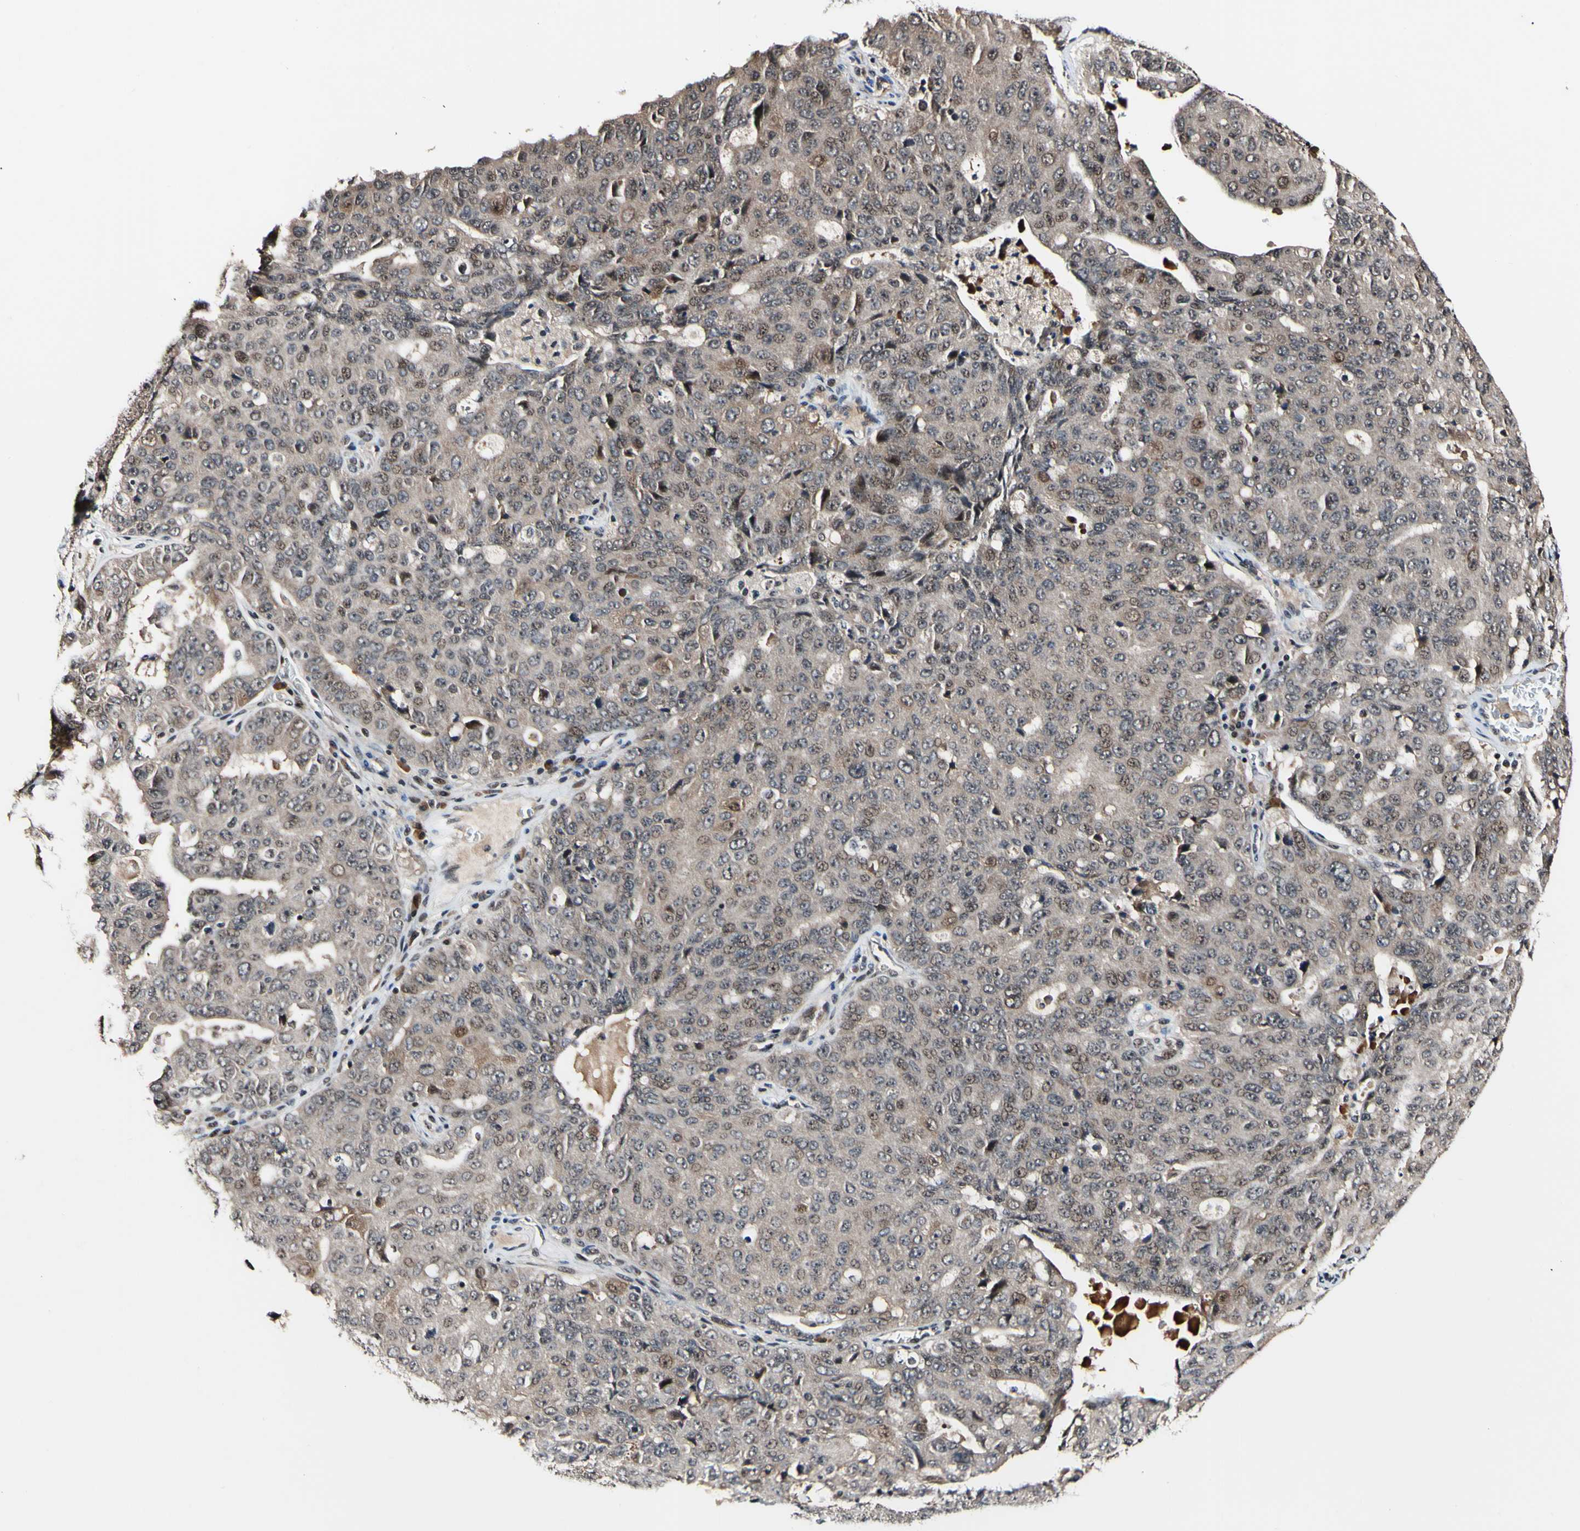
{"staining": {"intensity": "moderate", "quantity": ">75%", "location": "cytoplasmic/membranous,nuclear"}, "tissue": "ovarian cancer", "cell_type": "Tumor cells", "image_type": "cancer", "snomed": [{"axis": "morphology", "description": "Carcinoma, endometroid"}, {"axis": "topography", "description": "Ovary"}], "caption": "Protein staining displays moderate cytoplasmic/membranous and nuclear positivity in approximately >75% of tumor cells in ovarian cancer.", "gene": "PSMD10", "patient": {"sex": "female", "age": 62}}